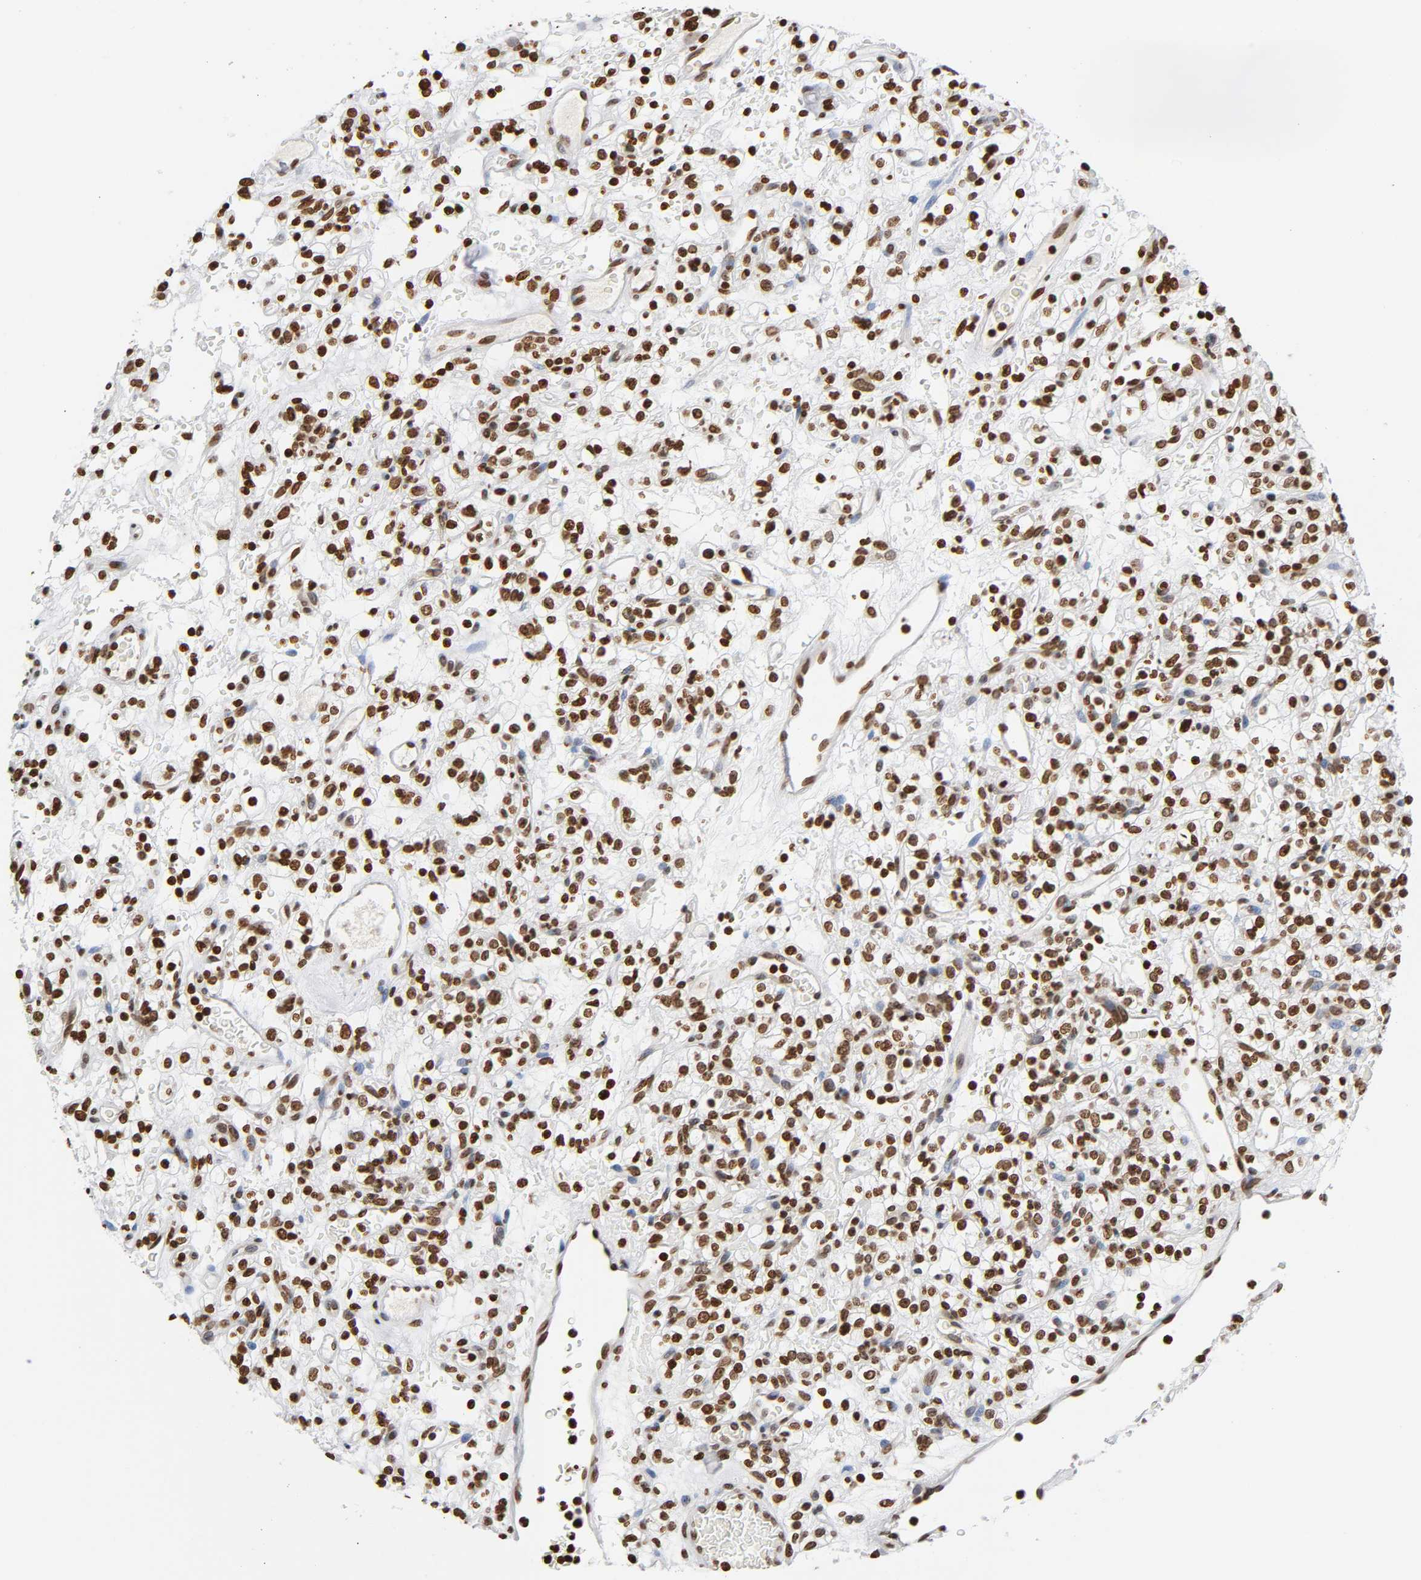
{"staining": {"intensity": "strong", "quantity": ">75%", "location": "nuclear"}, "tissue": "renal cancer", "cell_type": "Tumor cells", "image_type": "cancer", "snomed": [{"axis": "morphology", "description": "Normal tissue, NOS"}, {"axis": "morphology", "description": "Adenocarcinoma, NOS"}, {"axis": "topography", "description": "Kidney"}], "caption": "Renal cancer stained for a protein reveals strong nuclear positivity in tumor cells.", "gene": "HOXA6", "patient": {"sex": "female", "age": 72}}